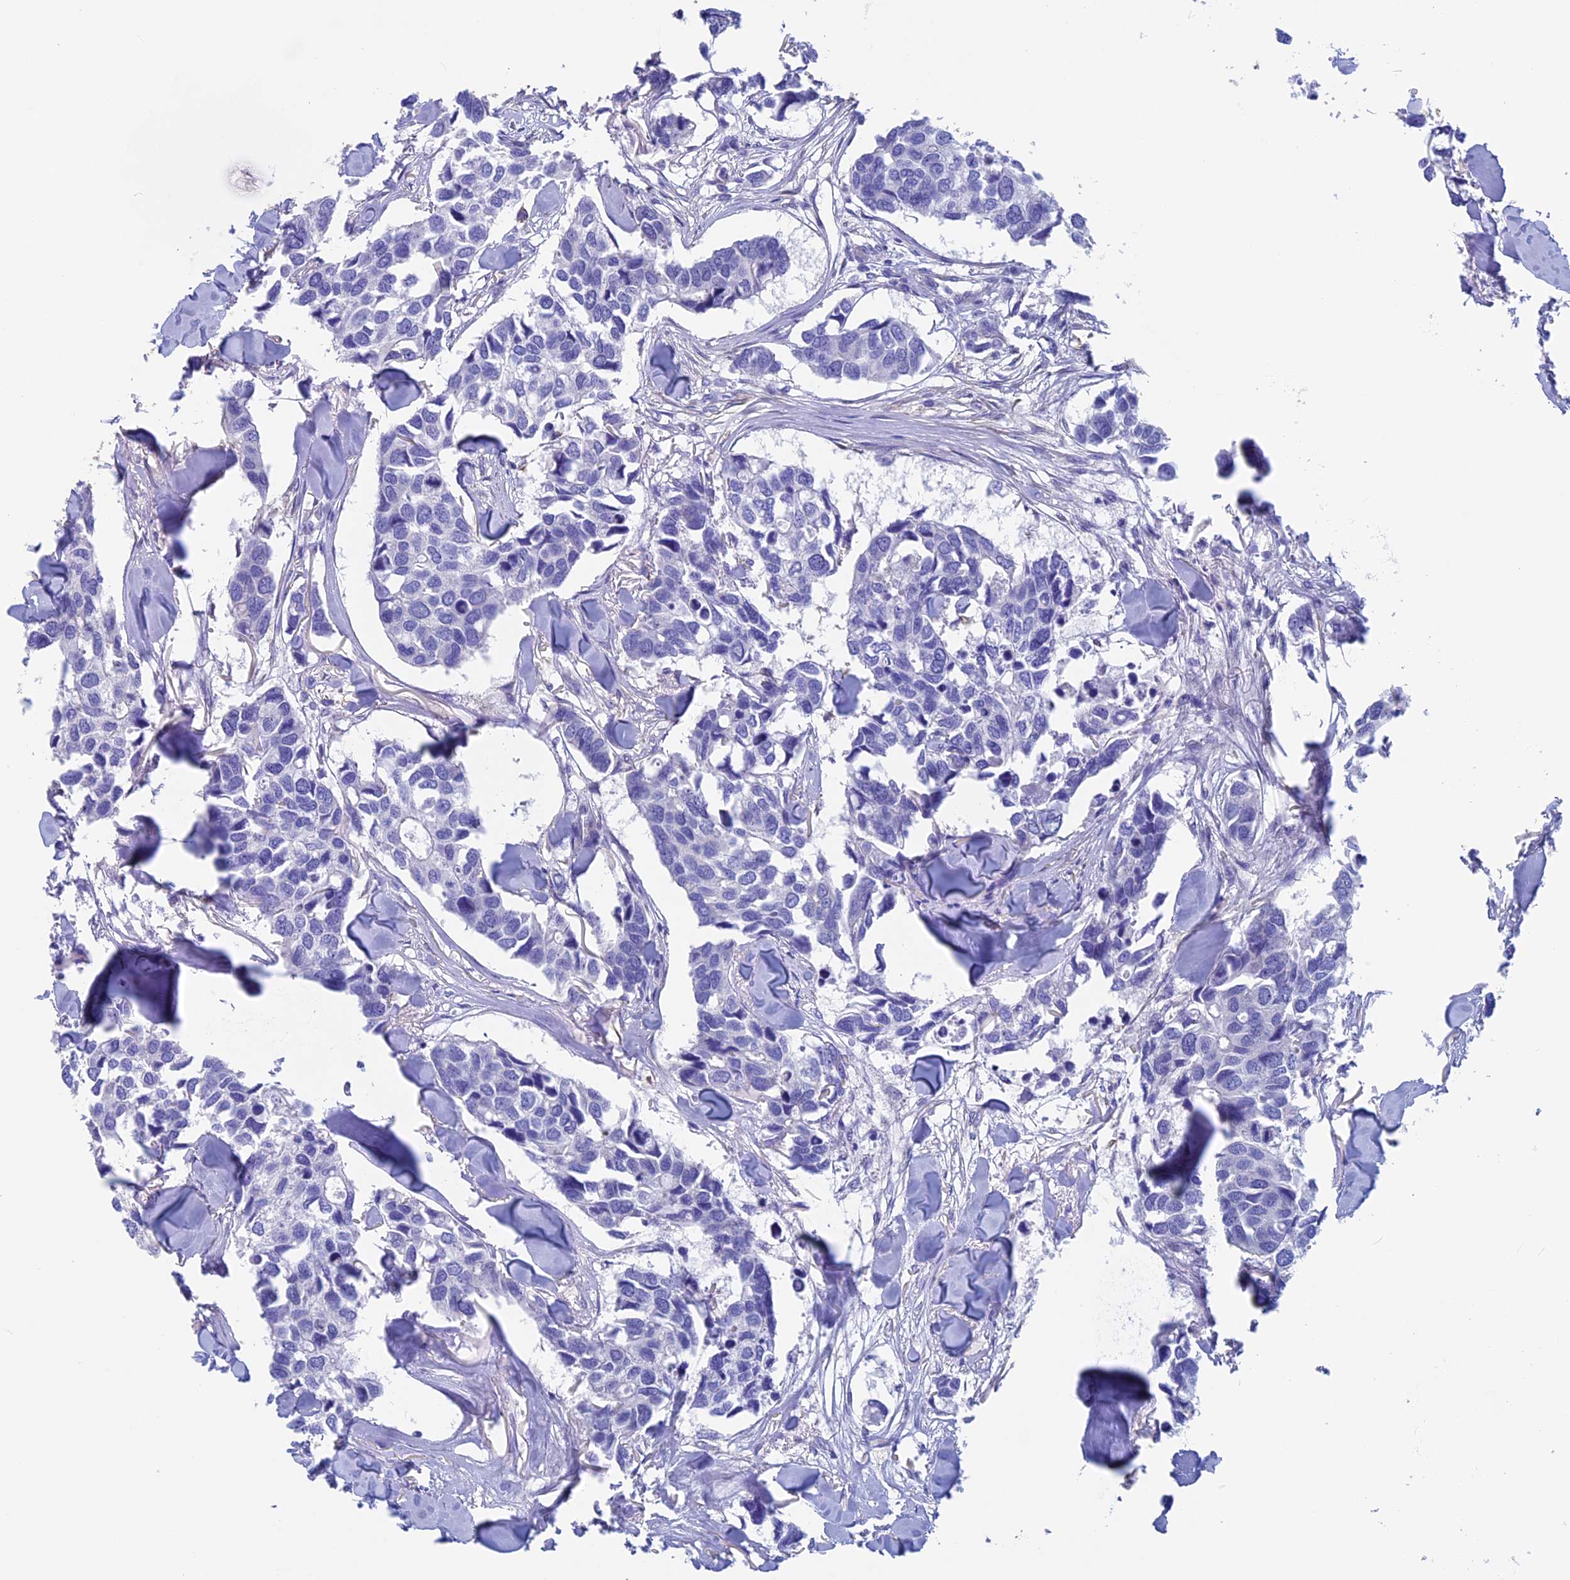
{"staining": {"intensity": "negative", "quantity": "none", "location": "none"}, "tissue": "breast cancer", "cell_type": "Tumor cells", "image_type": "cancer", "snomed": [{"axis": "morphology", "description": "Duct carcinoma"}, {"axis": "topography", "description": "Breast"}], "caption": "Immunohistochemistry (IHC) micrograph of human breast cancer stained for a protein (brown), which displays no staining in tumor cells. (Stains: DAB (3,3'-diaminobenzidine) immunohistochemistry with hematoxylin counter stain, Microscopy: brightfield microscopy at high magnification).", "gene": "ADH7", "patient": {"sex": "female", "age": 83}}